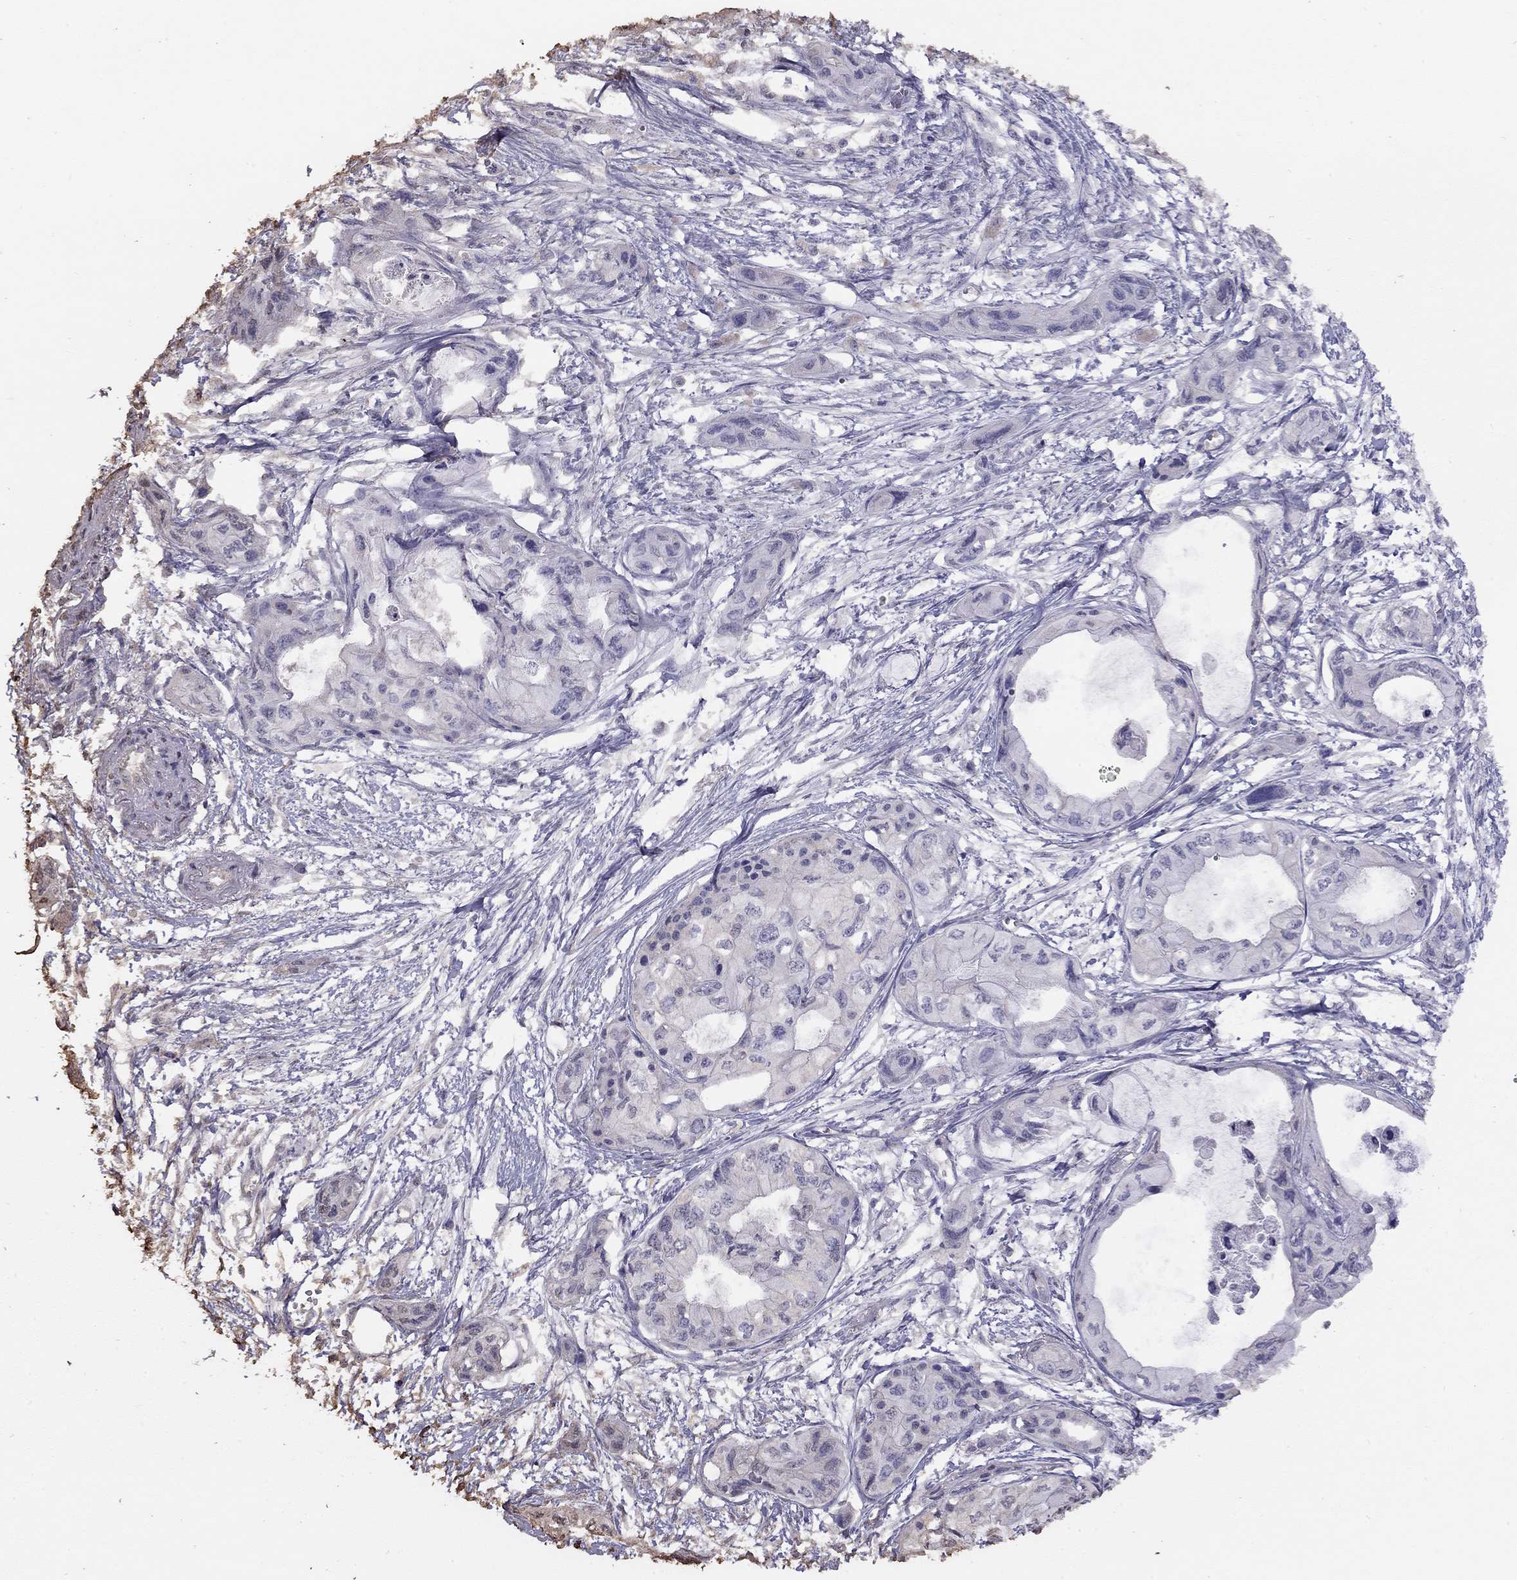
{"staining": {"intensity": "negative", "quantity": "none", "location": "none"}, "tissue": "pancreatic cancer", "cell_type": "Tumor cells", "image_type": "cancer", "snomed": [{"axis": "morphology", "description": "Adenocarcinoma, NOS"}, {"axis": "topography", "description": "Pancreas"}], "caption": "There is no significant positivity in tumor cells of pancreatic adenocarcinoma. (DAB IHC with hematoxylin counter stain).", "gene": "SUN3", "patient": {"sex": "female", "age": 76}}